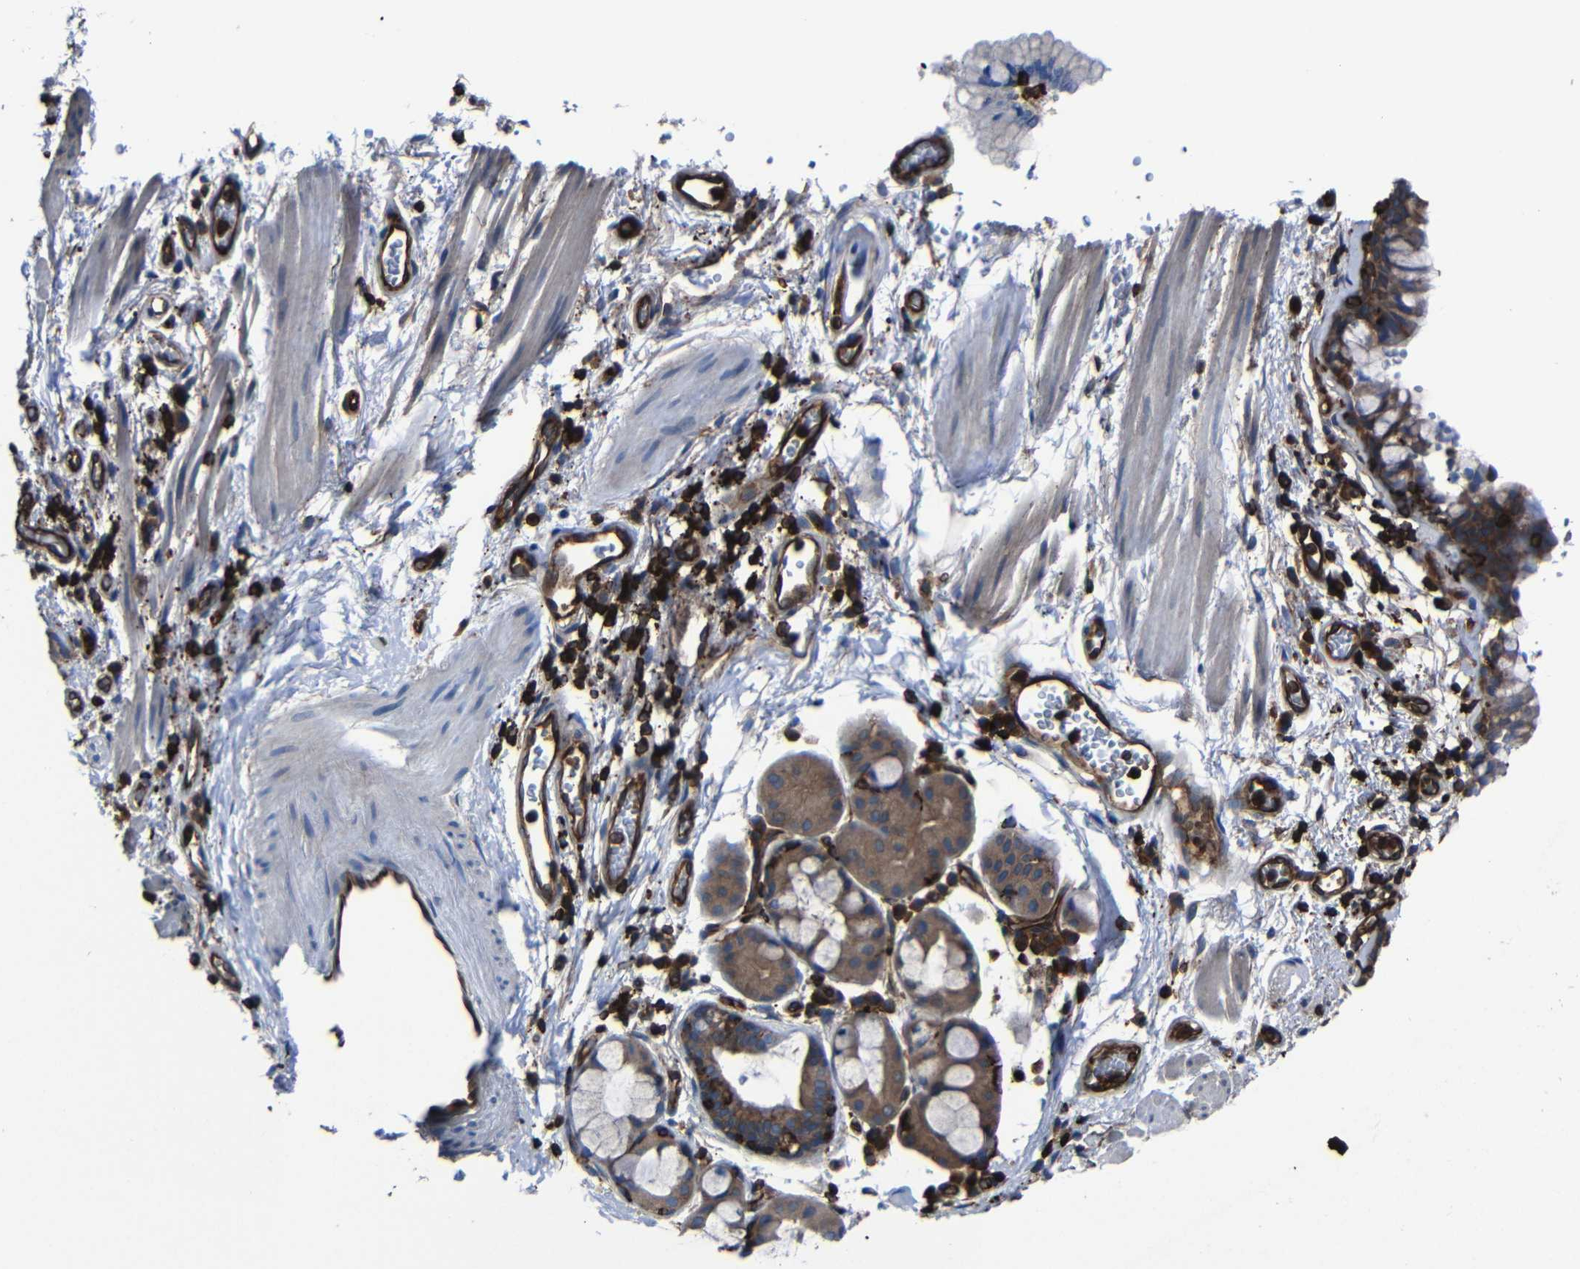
{"staining": {"intensity": "moderate", "quantity": ">75%", "location": "cytoplasmic/membranous"}, "tissue": "bronchus", "cell_type": "Respiratory epithelial cells", "image_type": "normal", "snomed": [{"axis": "morphology", "description": "Normal tissue, NOS"}, {"axis": "topography", "description": "Cartilage tissue"}, {"axis": "topography", "description": "Bronchus"}], "caption": "An immunohistochemistry (IHC) micrograph of normal tissue is shown. Protein staining in brown highlights moderate cytoplasmic/membranous positivity in bronchus within respiratory epithelial cells.", "gene": "ARHGEF1", "patient": {"sex": "female", "age": 53}}